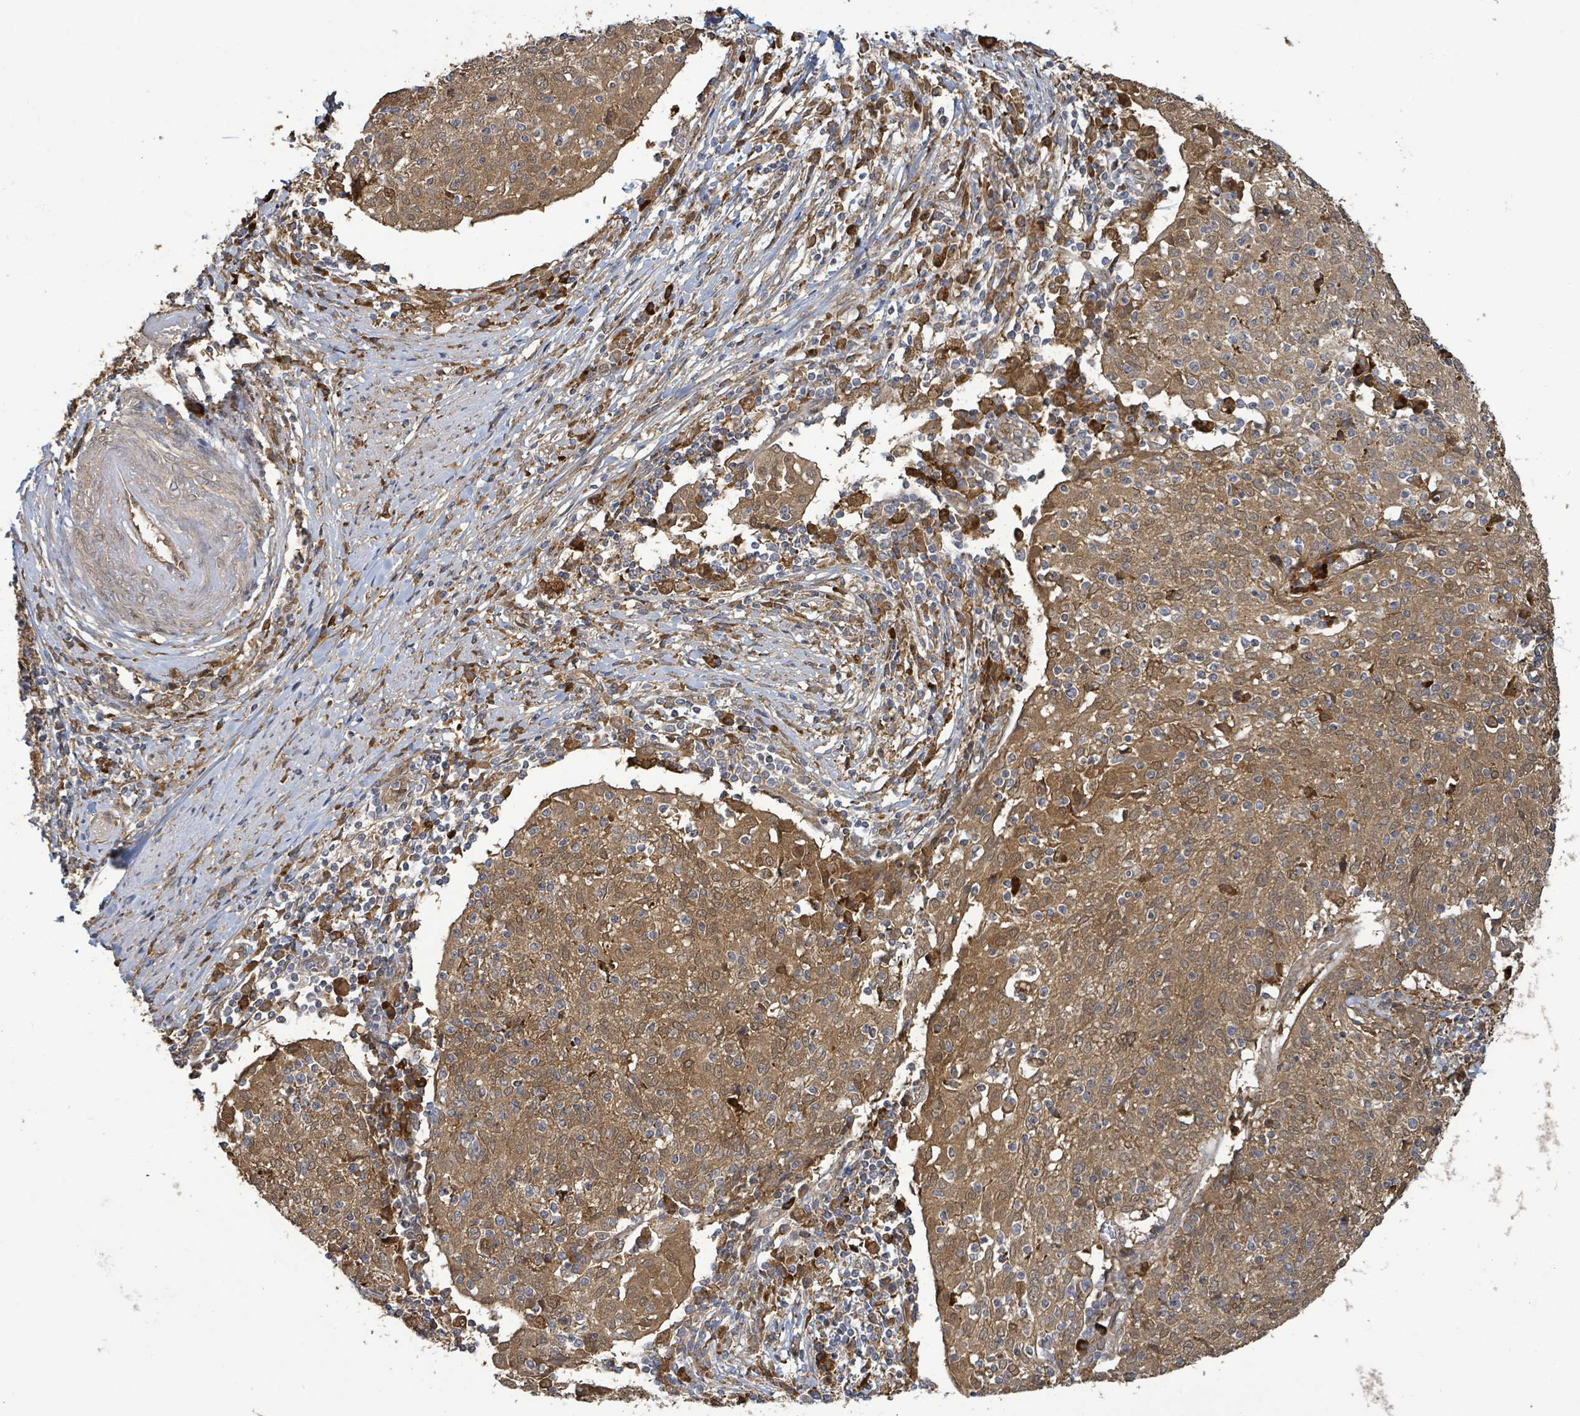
{"staining": {"intensity": "moderate", "quantity": ">75%", "location": "cytoplasmic/membranous"}, "tissue": "cervical cancer", "cell_type": "Tumor cells", "image_type": "cancer", "snomed": [{"axis": "morphology", "description": "Squamous cell carcinoma, NOS"}, {"axis": "topography", "description": "Cervix"}], "caption": "Cervical squamous cell carcinoma tissue displays moderate cytoplasmic/membranous positivity in about >75% of tumor cells, visualized by immunohistochemistry.", "gene": "ARPIN", "patient": {"sex": "female", "age": 52}}